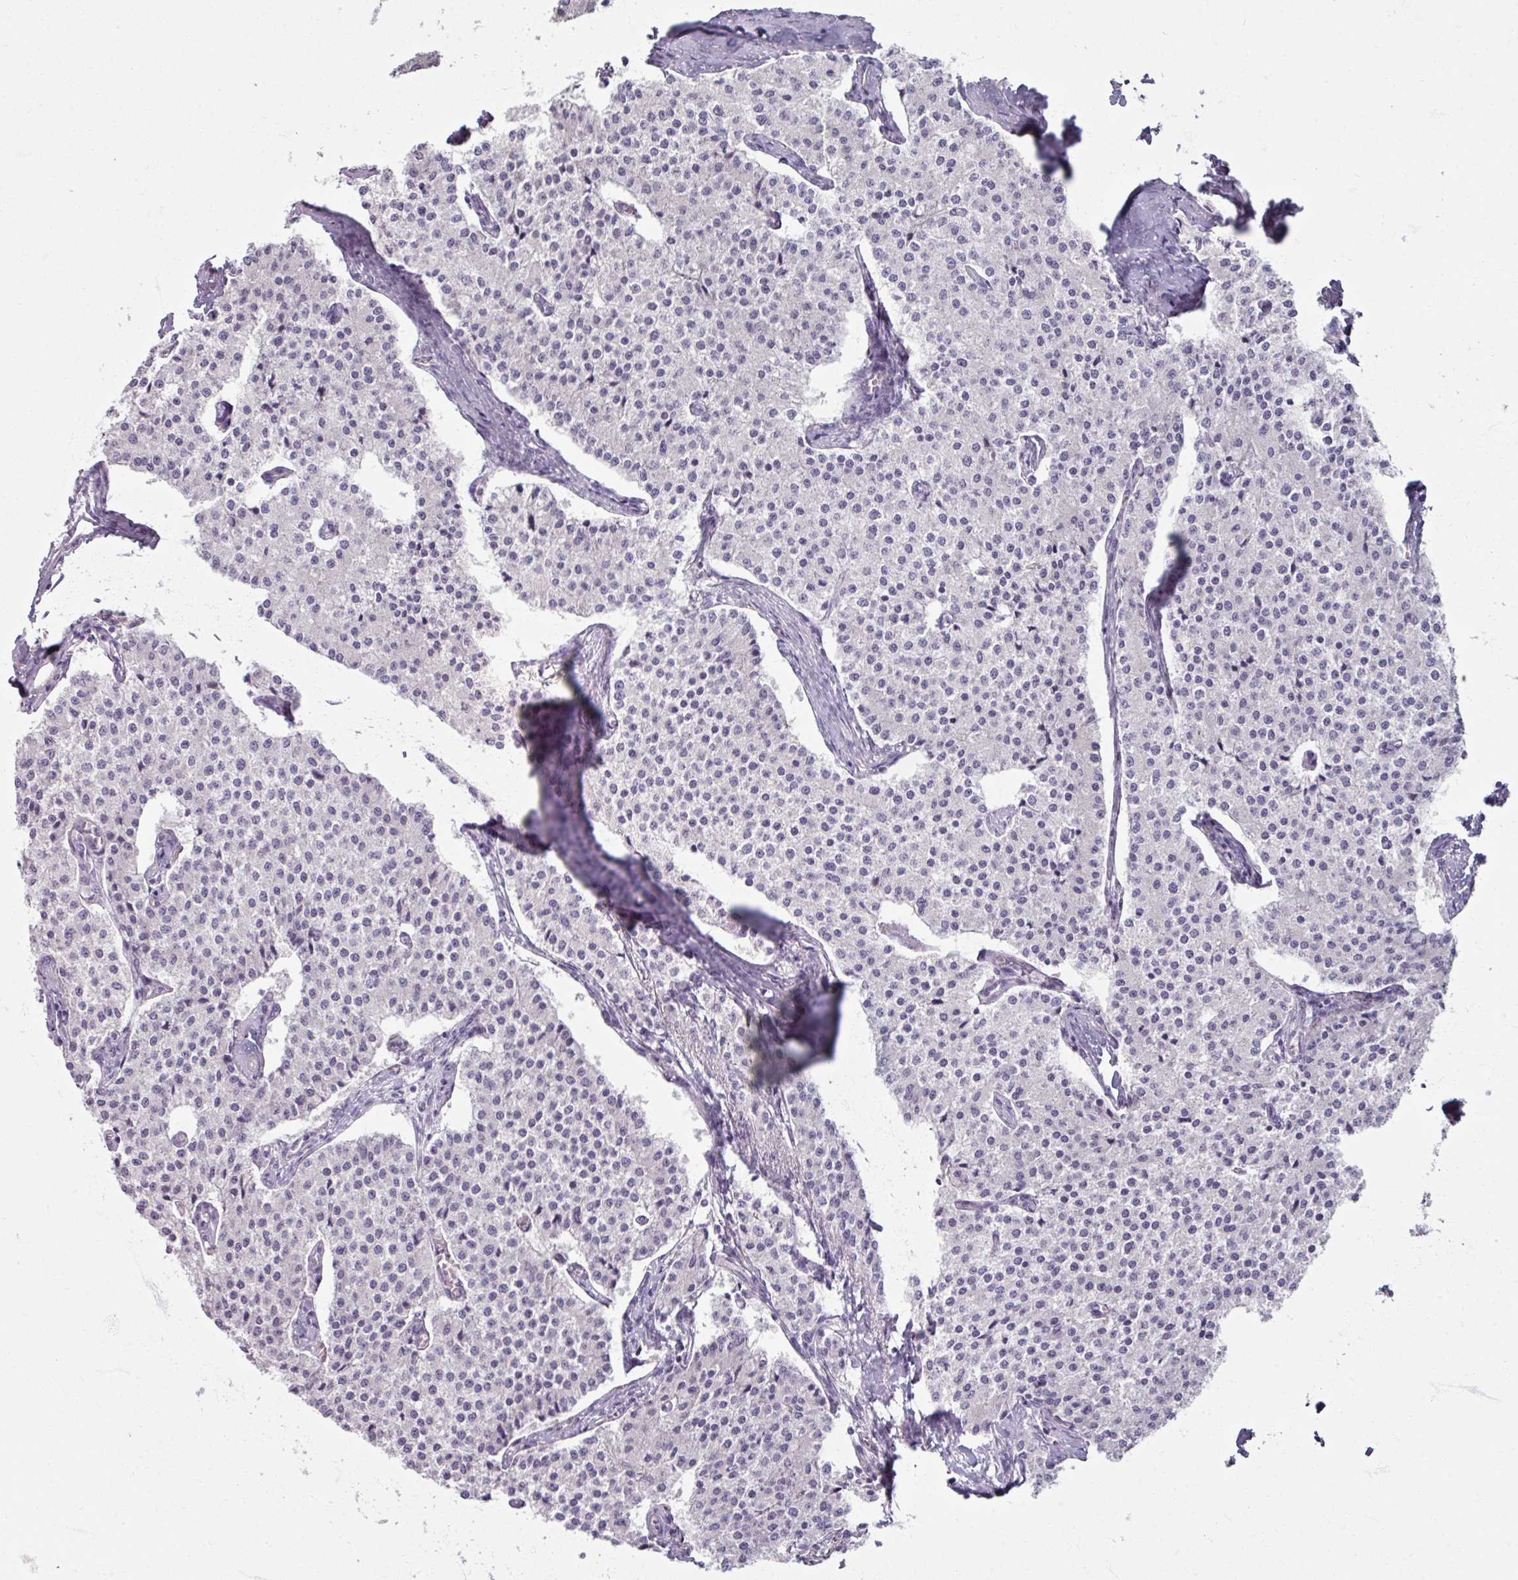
{"staining": {"intensity": "negative", "quantity": "none", "location": "none"}, "tissue": "carcinoid", "cell_type": "Tumor cells", "image_type": "cancer", "snomed": [{"axis": "morphology", "description": "Carcinoid, malignant, NOS"}, {"axis": "topography", "description": "Colon"}], "caption": "There is no significant staining in tumor cells of carcinoid. Brightfield microscopy of IHC stained with DAB (3,3'-diaminobenzidine) (brown) and hematoxylin (blue), captured at high magnification.", "gene": "TG", "patient": {"sex": "female", "age": 52}}